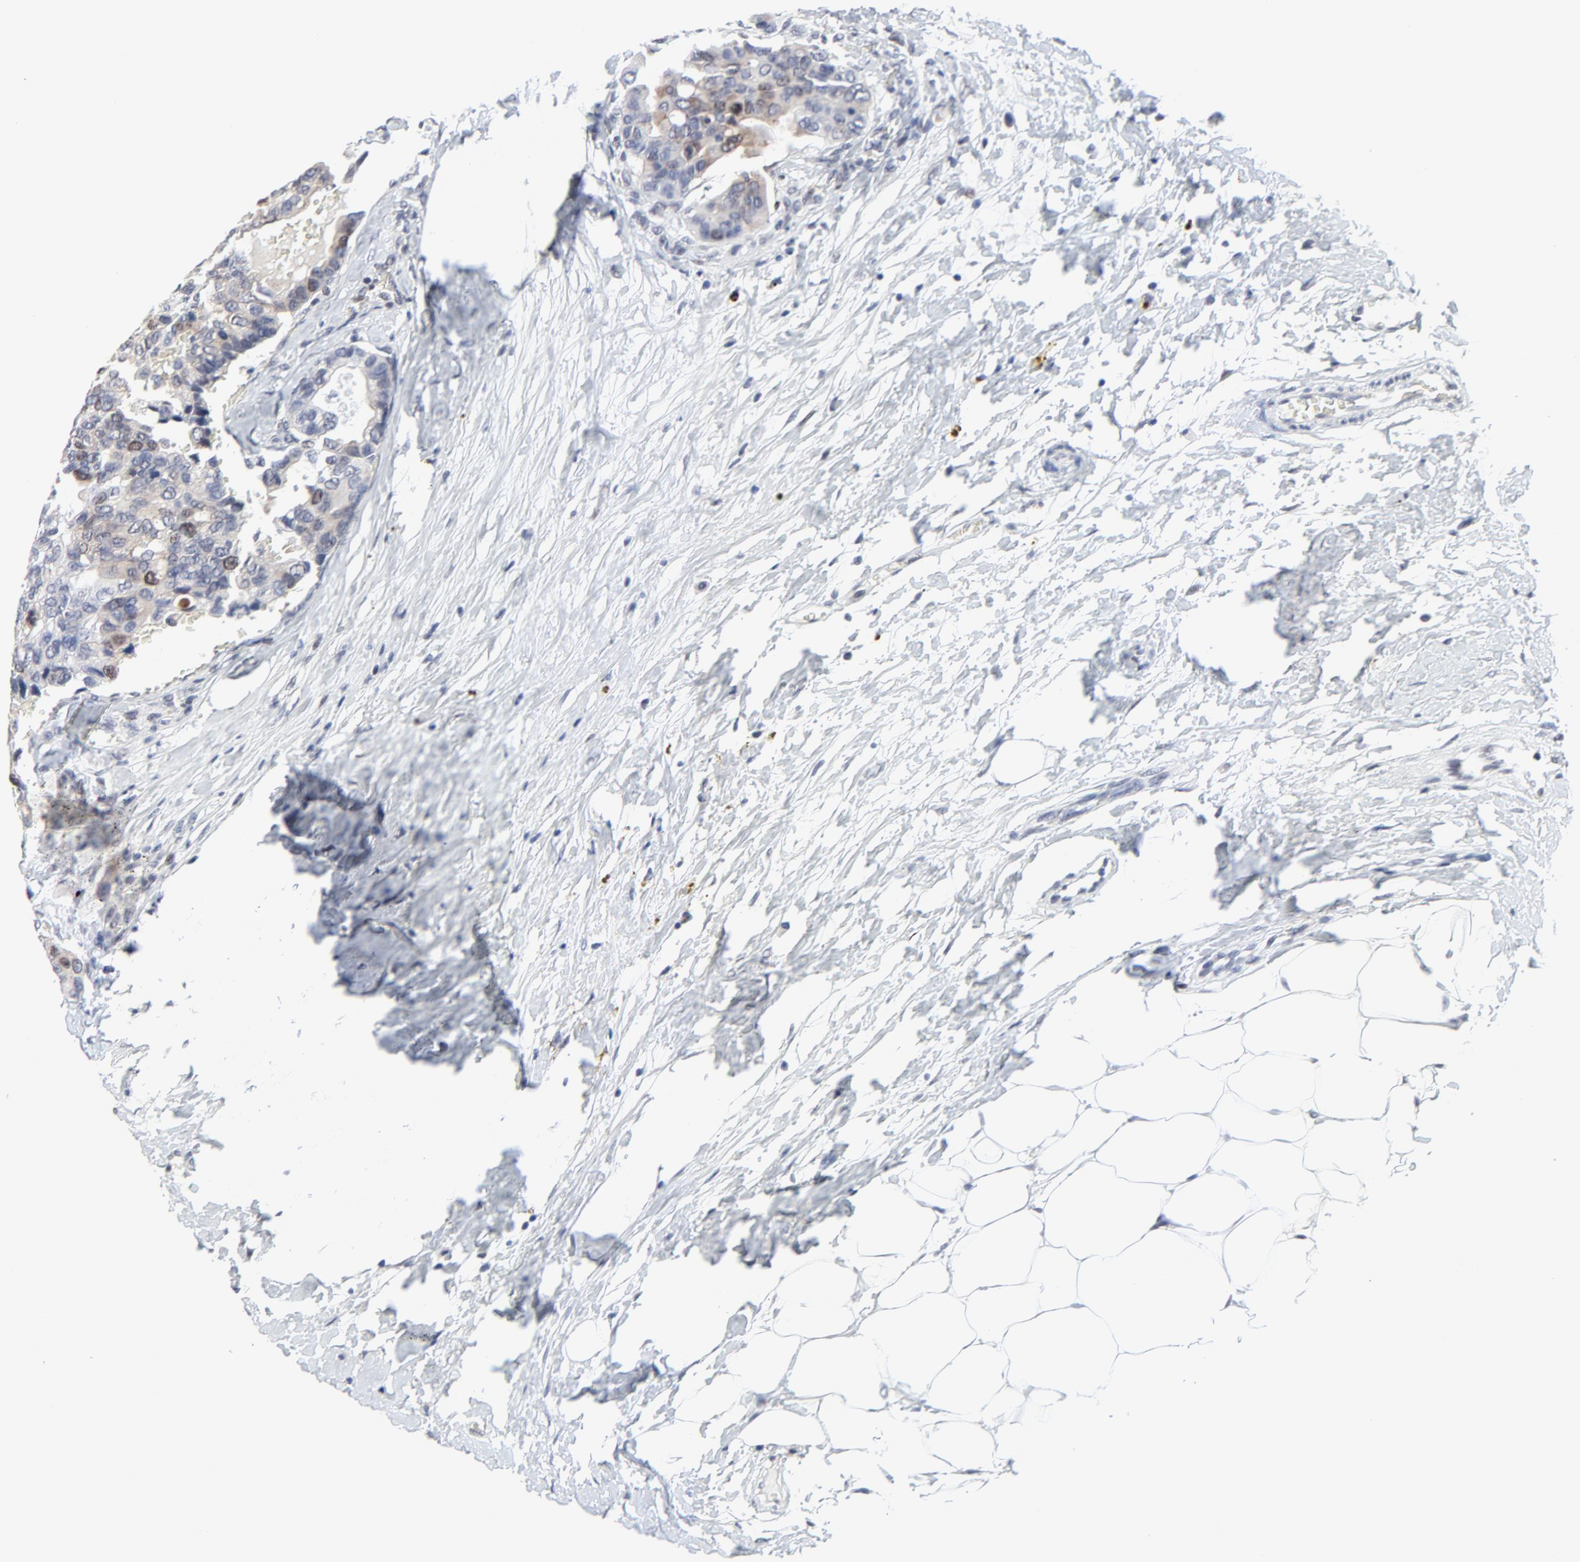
{"staining": {"intensity": "weak", "quantity": "25%-75%", "location": "cytoplasmic/membranous,nuclear"}, "tissue": "breast cancer", "cell_type": "Tumor cells", "image_type": "cancer", "snomed": [{"axis": "morphology", "description": "Duct carcinoma"}, {"axis": "topography", "description": "Breast"}], "caption": "Protein staining of breast invasive ductal carcinoma tissue demonstrates weak cytoplasmic/membranous and nuclear positivity in approximately 25%-75% of tumor cells. The staining was performed using DAB, with brown indicating positive protein expression. Nuclei are stained blue with hematoxylin.", "gene": "ZNF589", "patient": {"sex": "female", "age": 69}}